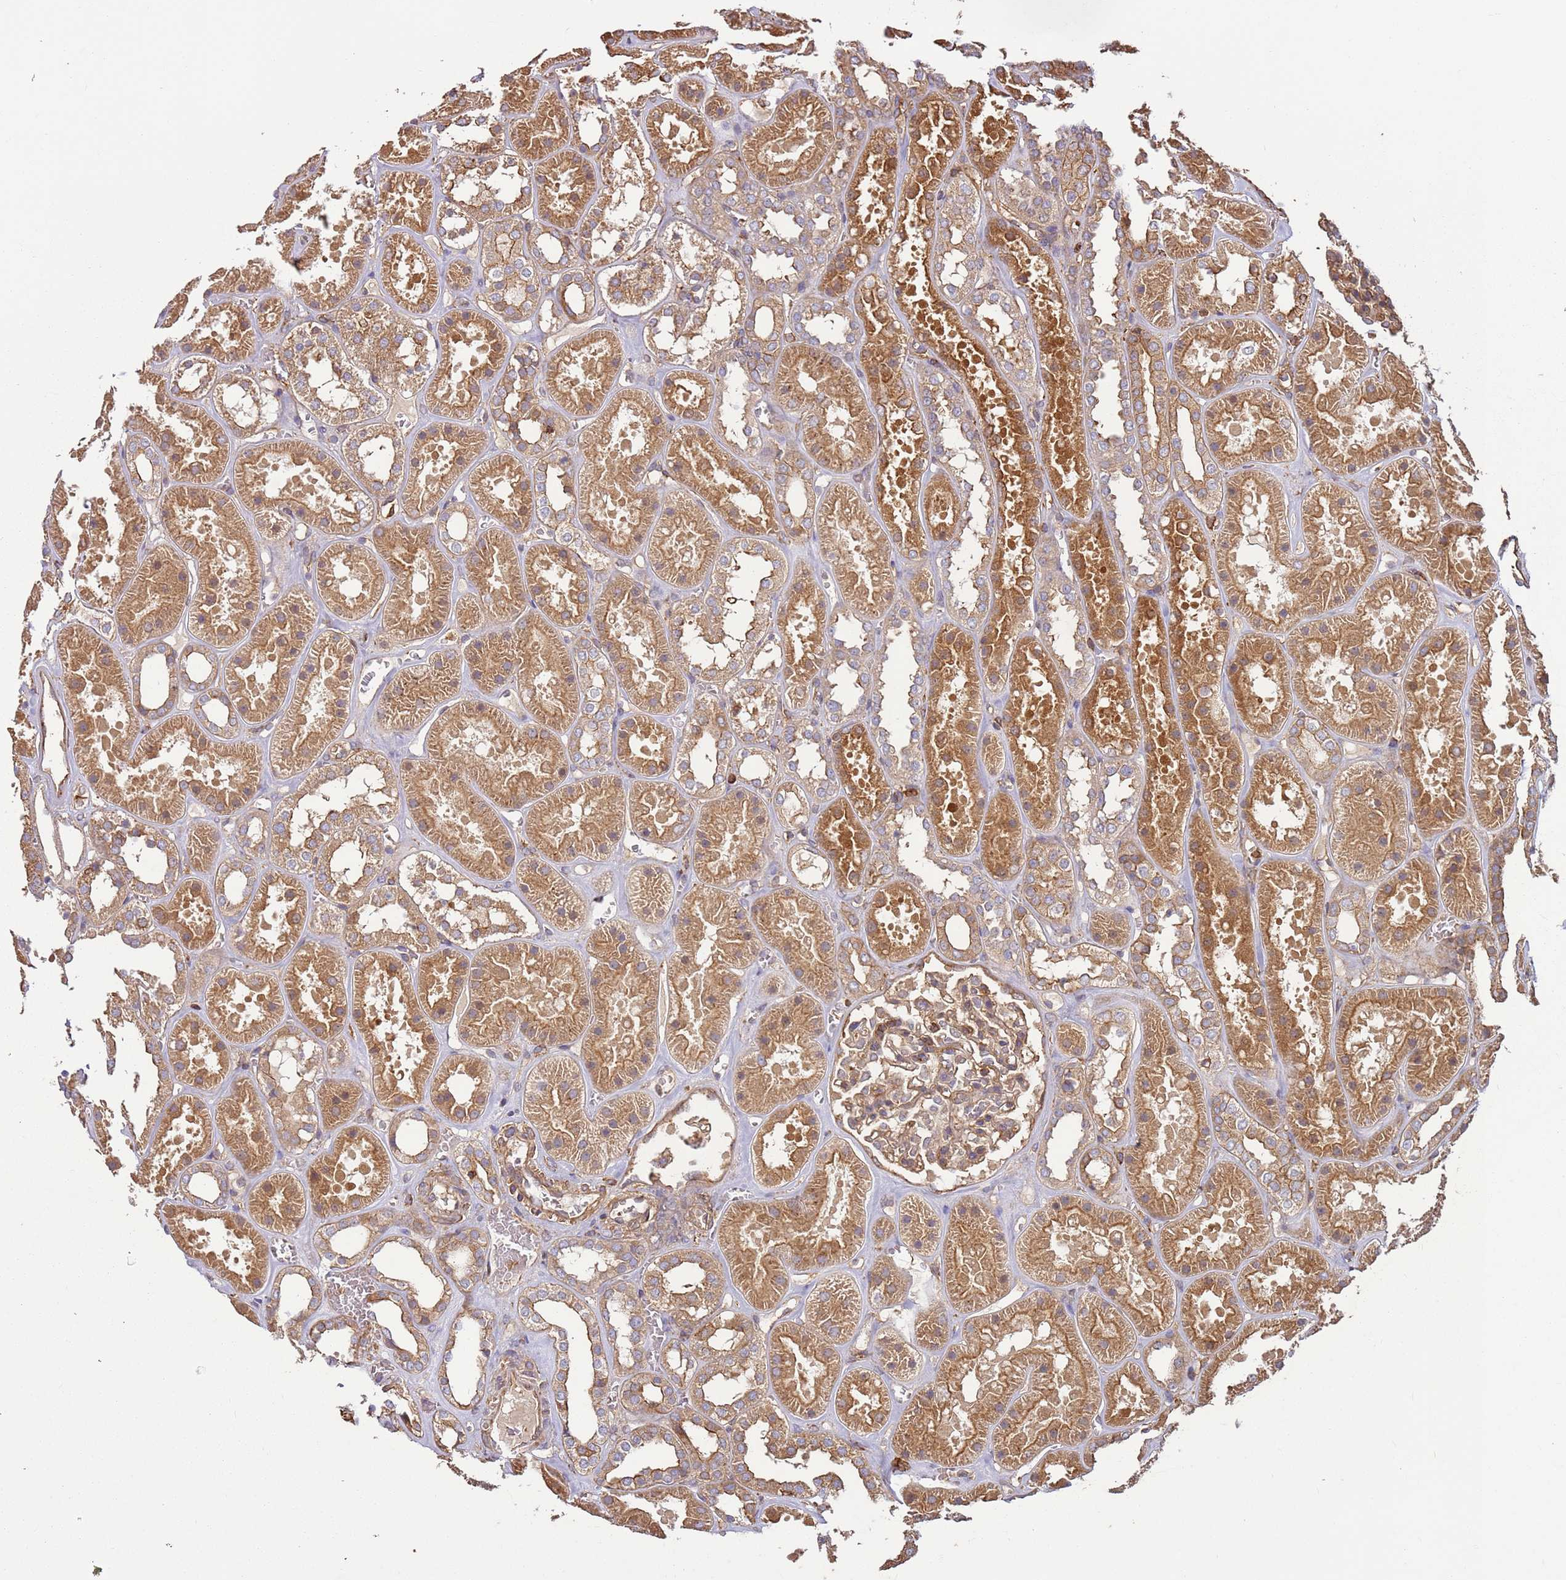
{"staining": {"intensity": "moderate", "quantity": "25%-75%", "location": "cytoplasmic/membranous"}, "tissue": "kidney", "cell_type": "Cells in glomeruli", "image_type": "normal", "snomed": [{"axis": "morphology", "description": "Normal tissue, NOS"}, {"axis": "topography", "description": "Kidney"}], "caption": "This photomicrograph exhibits immunohistochemistry staining of benign kidney, with medium moderate cytoplasmic/membranous positivity in approximately 25%-75% of cells in glomeruli.", "gene": "ACVR2A", "patient": {"sex": "female", "age": 41}}